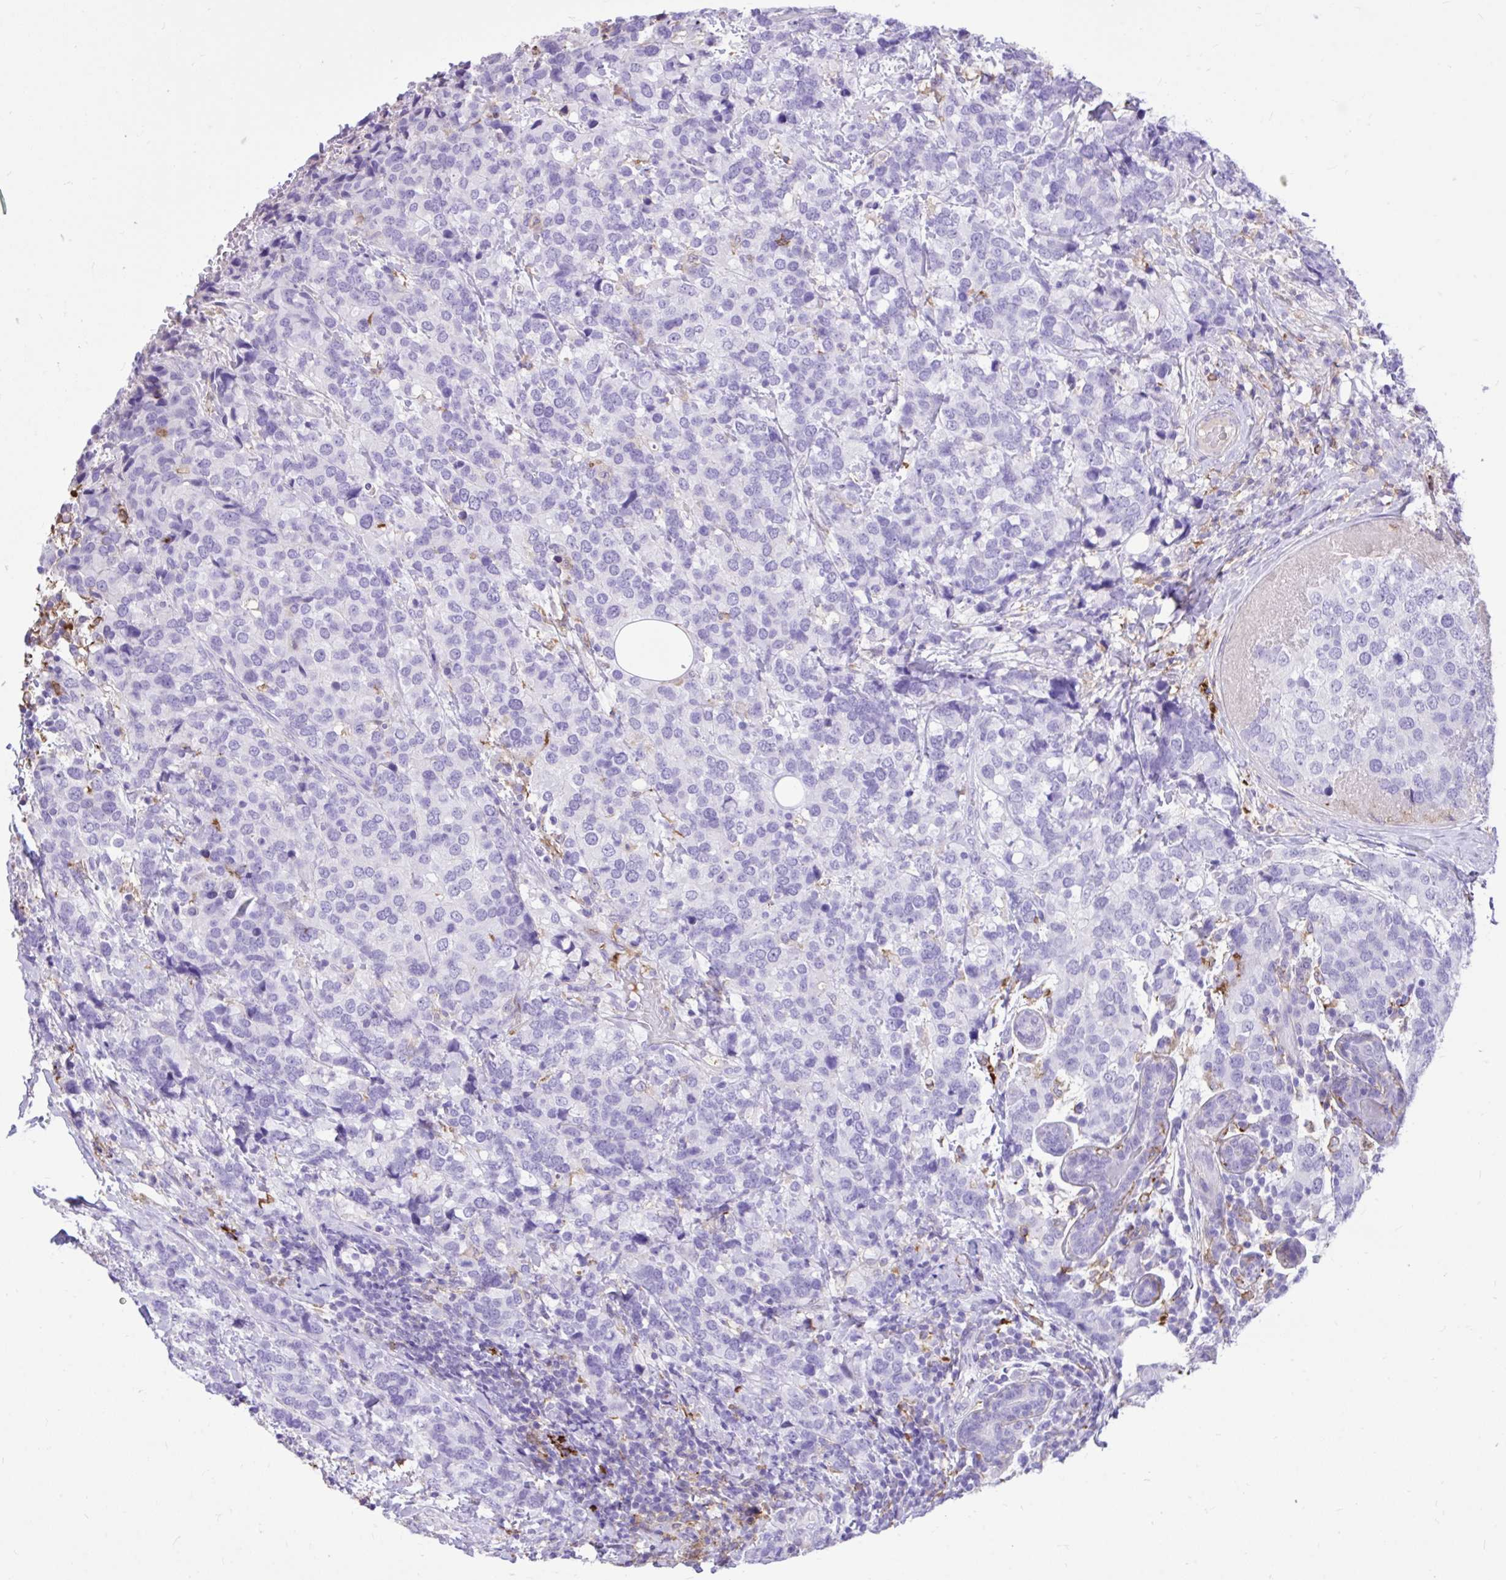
{"staining": {"intensity": "negative", "quantity": "none", "location": "none"}, "tissue": "breast cancer", "cell_type": "Tumor cells", "image_type": "cancer", "snomed": [{"axis": "morphology", "description": "Lobular carcinoma"}, {"axis": "topography", "description": "Breast"}], "caption": "DAB (3,3'-diaminobenzidine) immunohistochemical staining of breast lobular carcinoma demonstrates no significant staining in tumor cells.", "gene": "TLR7", "patient": {"sex": "female", "age": 59}}